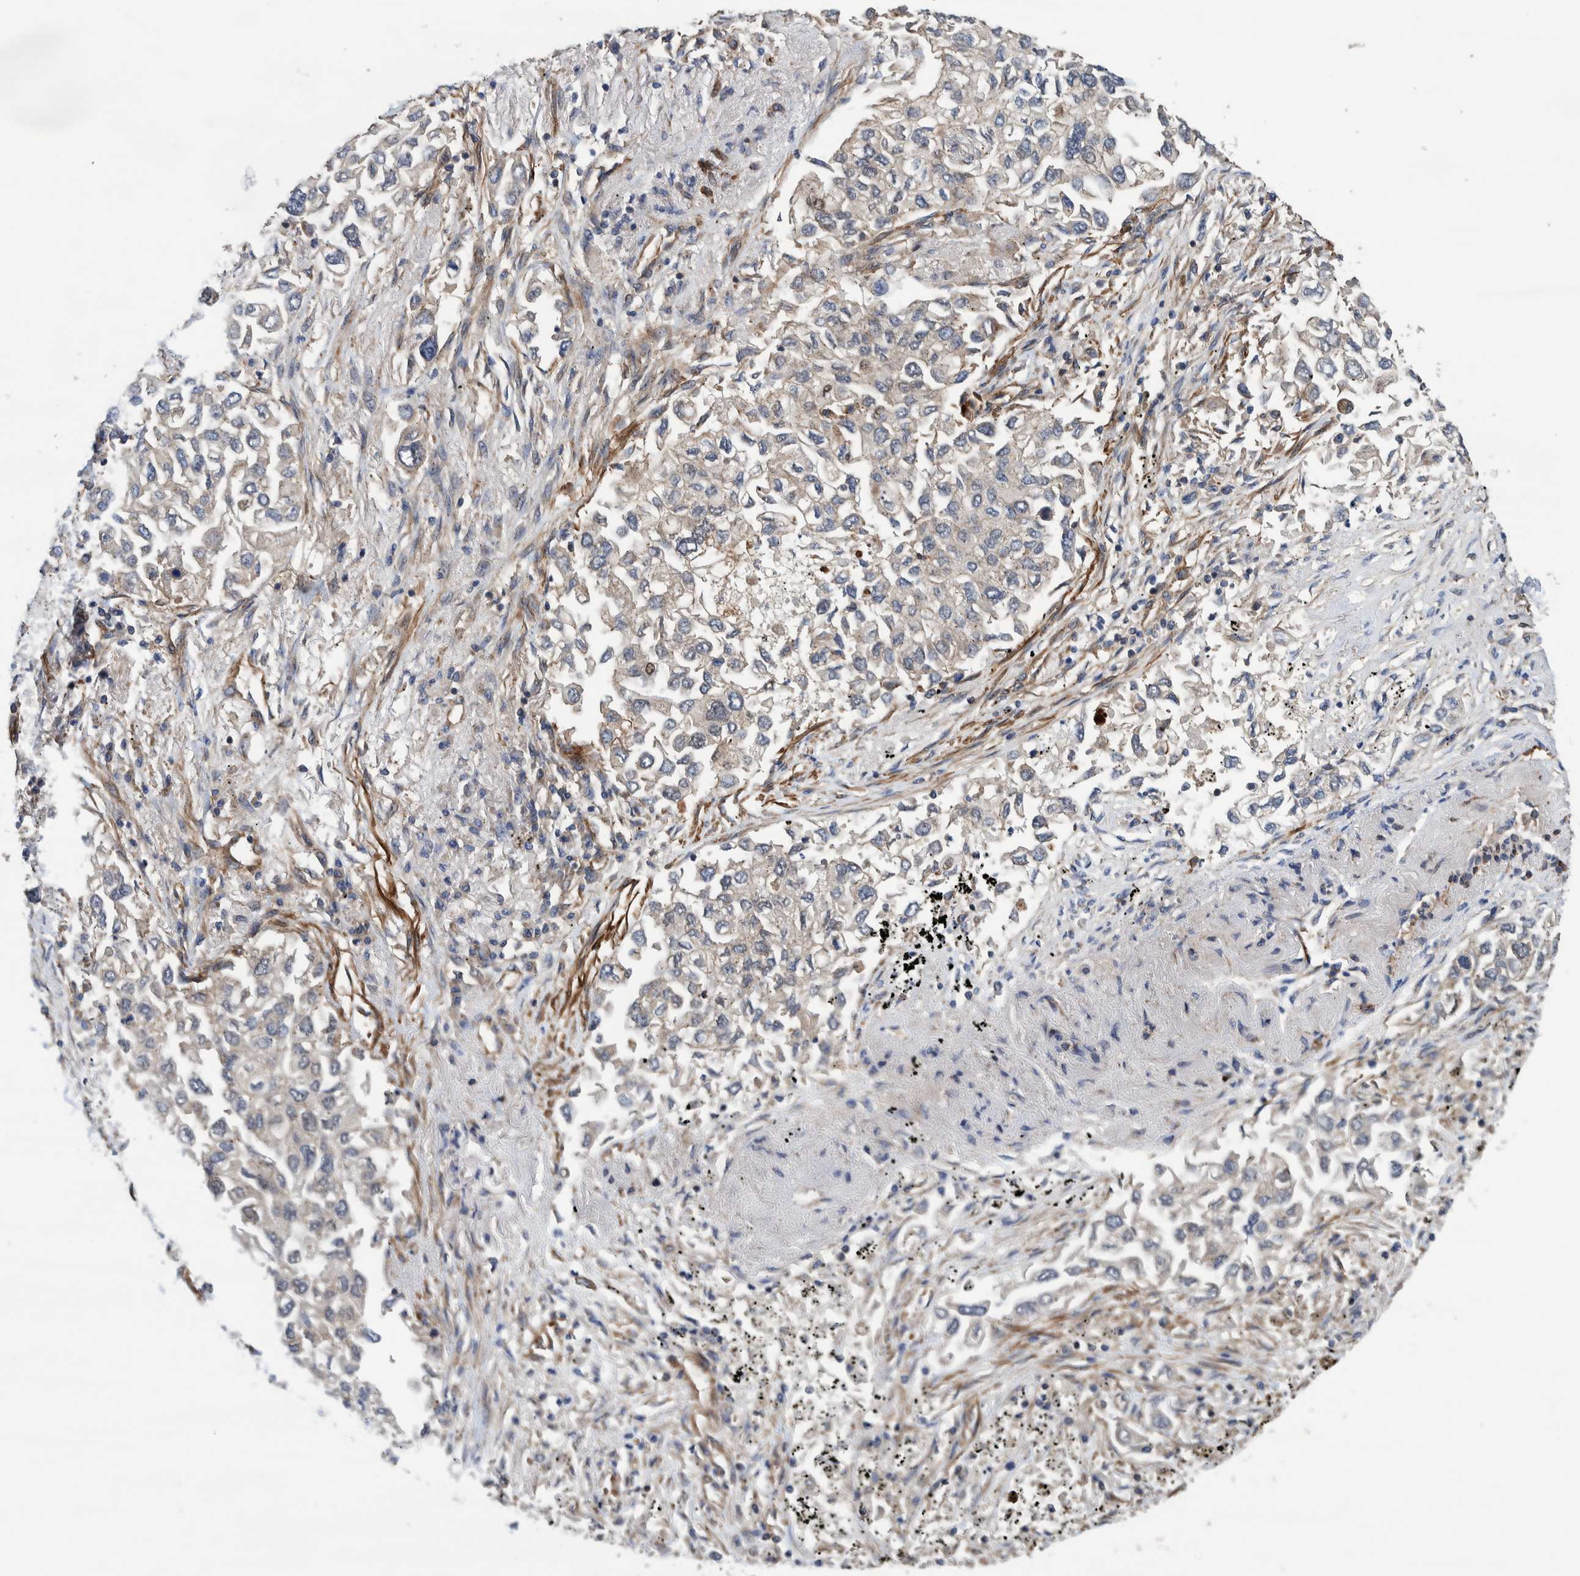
{"staining": {"intensity": "negative", "quantity": "none", "location": "none"}, "tissue": "lung cancer", "cell_type": "Tumor cells", "image_type": "cancer", "snomed": [{"axis": "morphology", "description": "Inflammation, NOS"}, {"axis": "morphology", "description": "Adenocarcinoma, NOS"}, {"axis": "topography", "description": "Lung"}], "caption": "IHC micrograph of neoplastic tissue: lung cancer stained with DAB displays no significant protein expression in tumor cells.", "gene": "GRPEL2", "patient": {"sex": "male", "age": 63}}